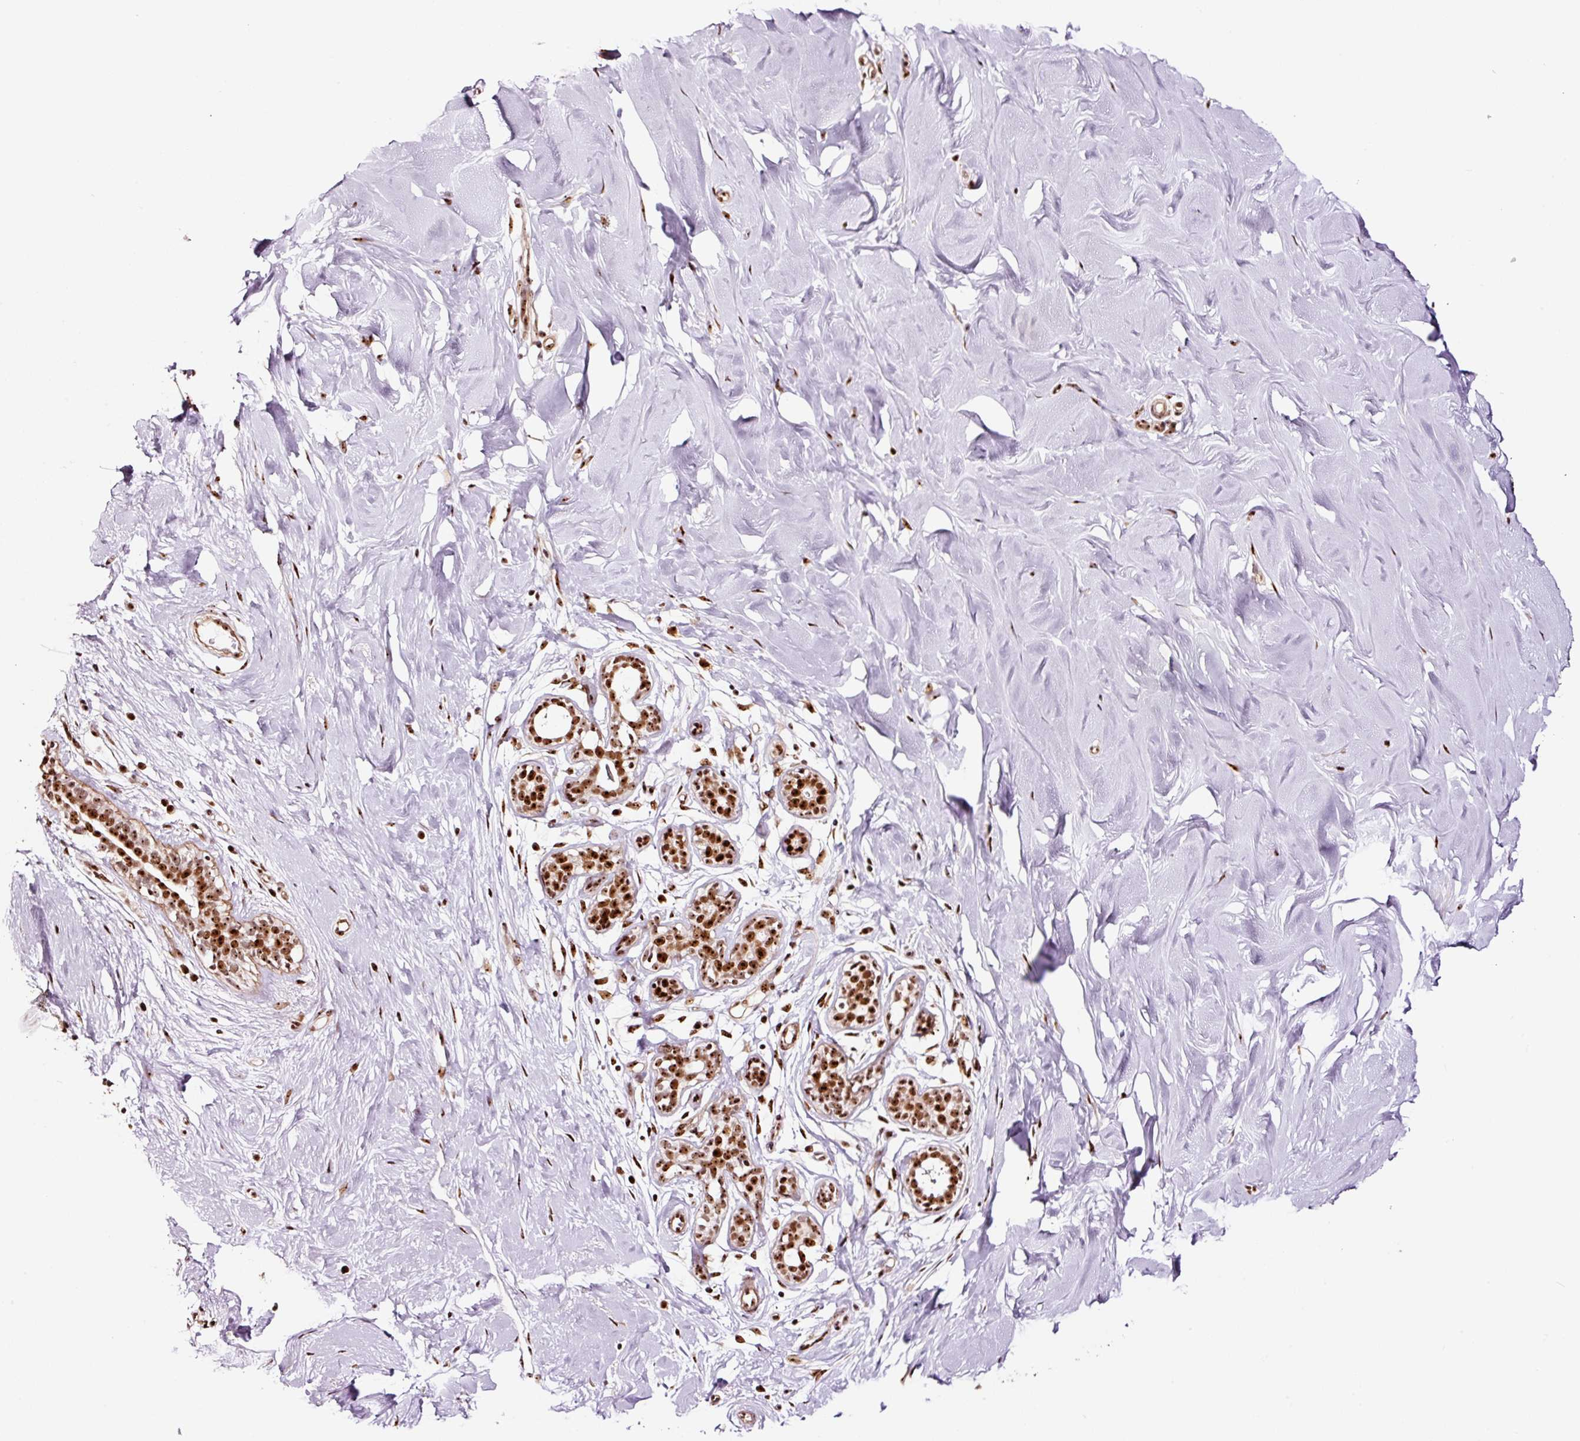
{"staining": {"intensity": "strong", "quantity": ">75%", "location": "nuclear"}, "tissue": "breast", "cell_type": "Adipocytes", "image_type": "normal", "snomed": [{"axis": "morphology", "description": "Normal tissue, NOS"}, {"axis": "topography", "description": "Breast"}], "caption": "Brown immunohistochemical staining in benign human breast demonstrates strong nuclear expression in approximately >75% of adipocytes. The protein of interest is shown in brown color, while the nuclei are stained blue.", "gene": "GNL3", "patient": {"sex": "female", "age": 27}}